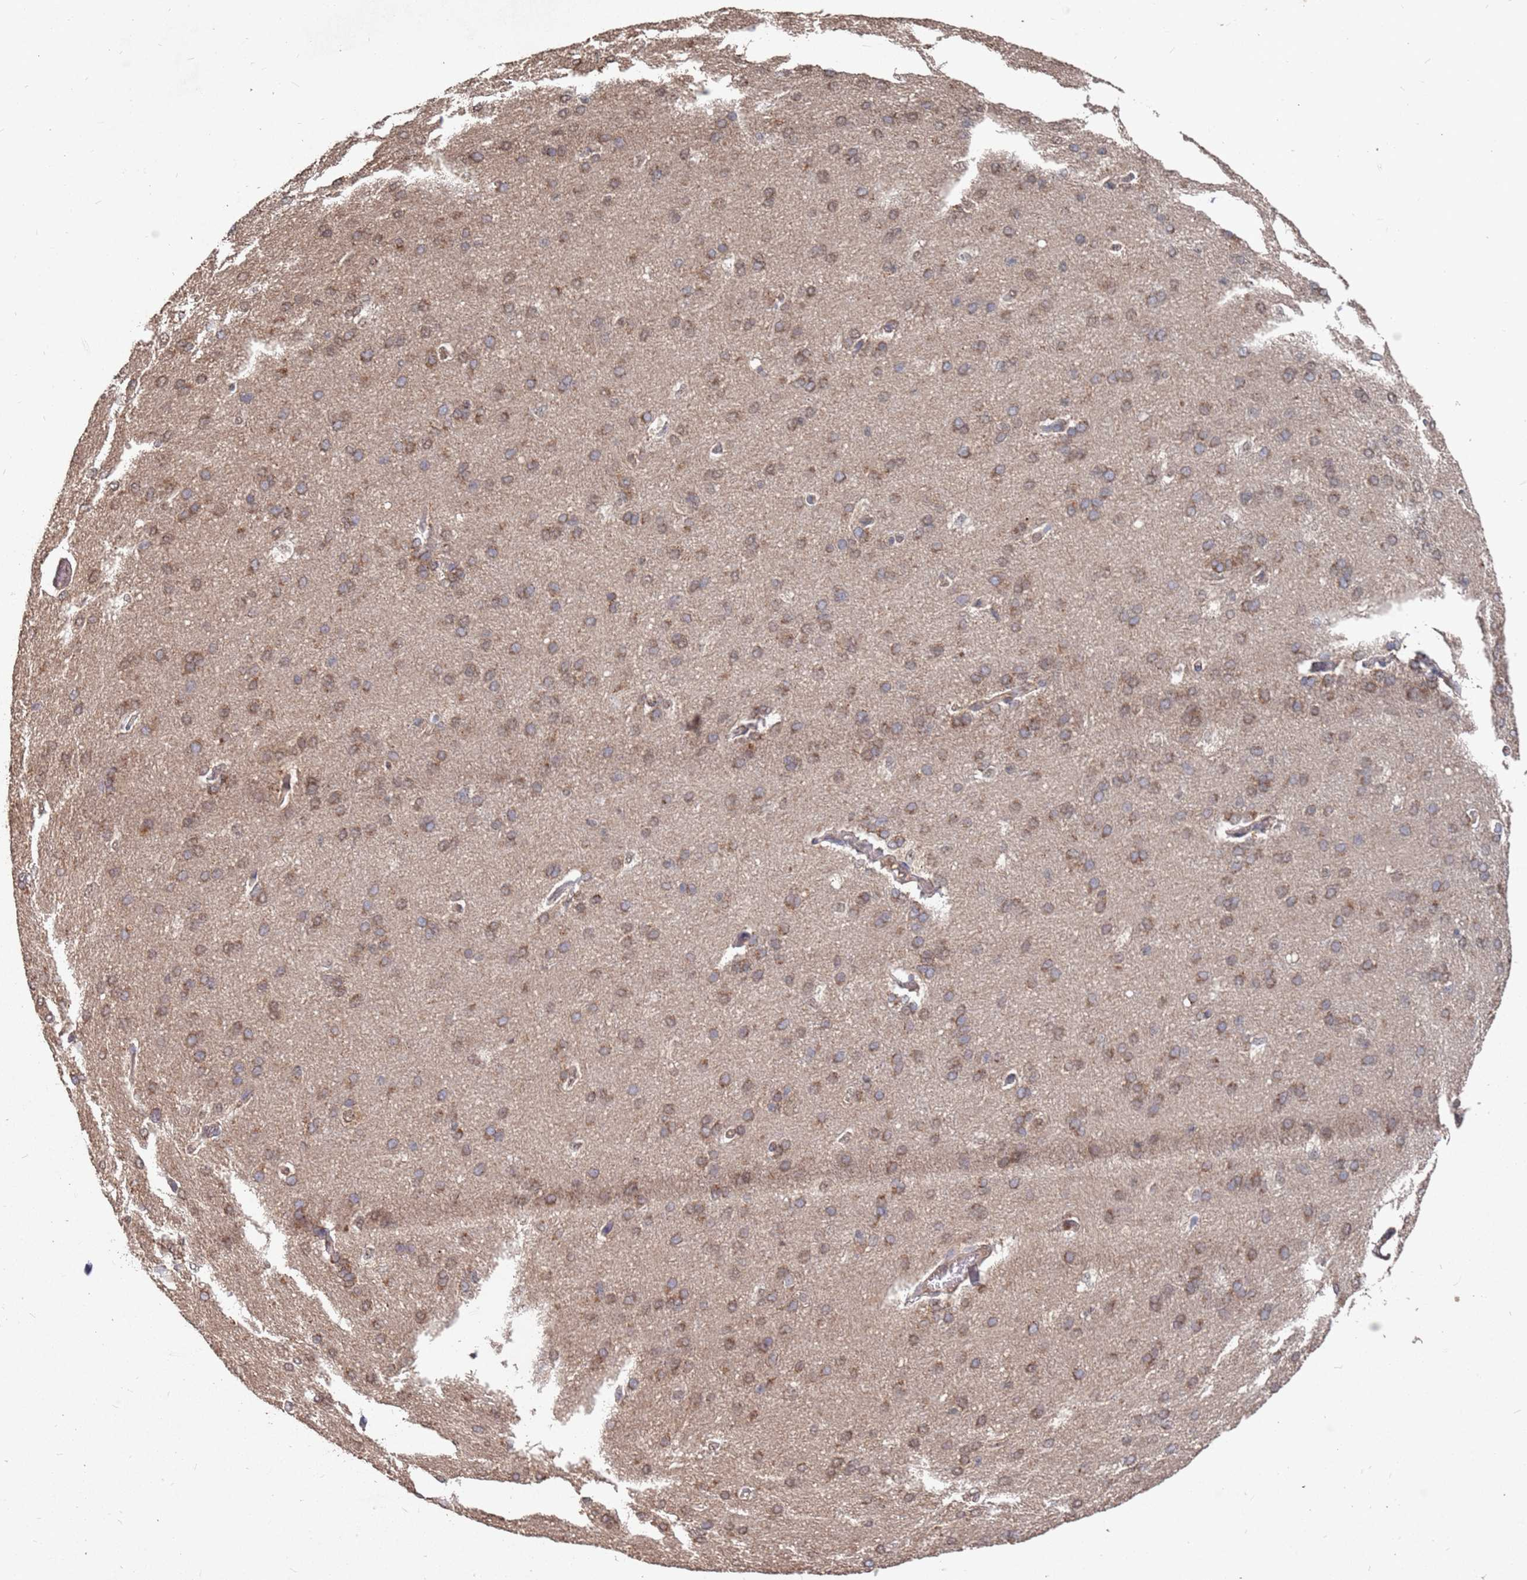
{"staining": {"intensity": "moderate", "quantity": "<25%", "location": "cytoplasmic/membranous"}, "tissue": "cerebral cortex", "cell_type": "Endothelial cells", "image_type": "normal", "snomed": [{"axis": "morphology", "description": "Normal tissue, NOS"}, {"axis": "topography", "description": "Cerebral cortex"}], "caption": "Protein expression analysis of benign human cerebral cortex reveals moderate cytoplasmic/membranous staining in approximately <25% of endothelial cells.", "gene": "PRORP", "patient": {"sex": "male", "age": 62}}